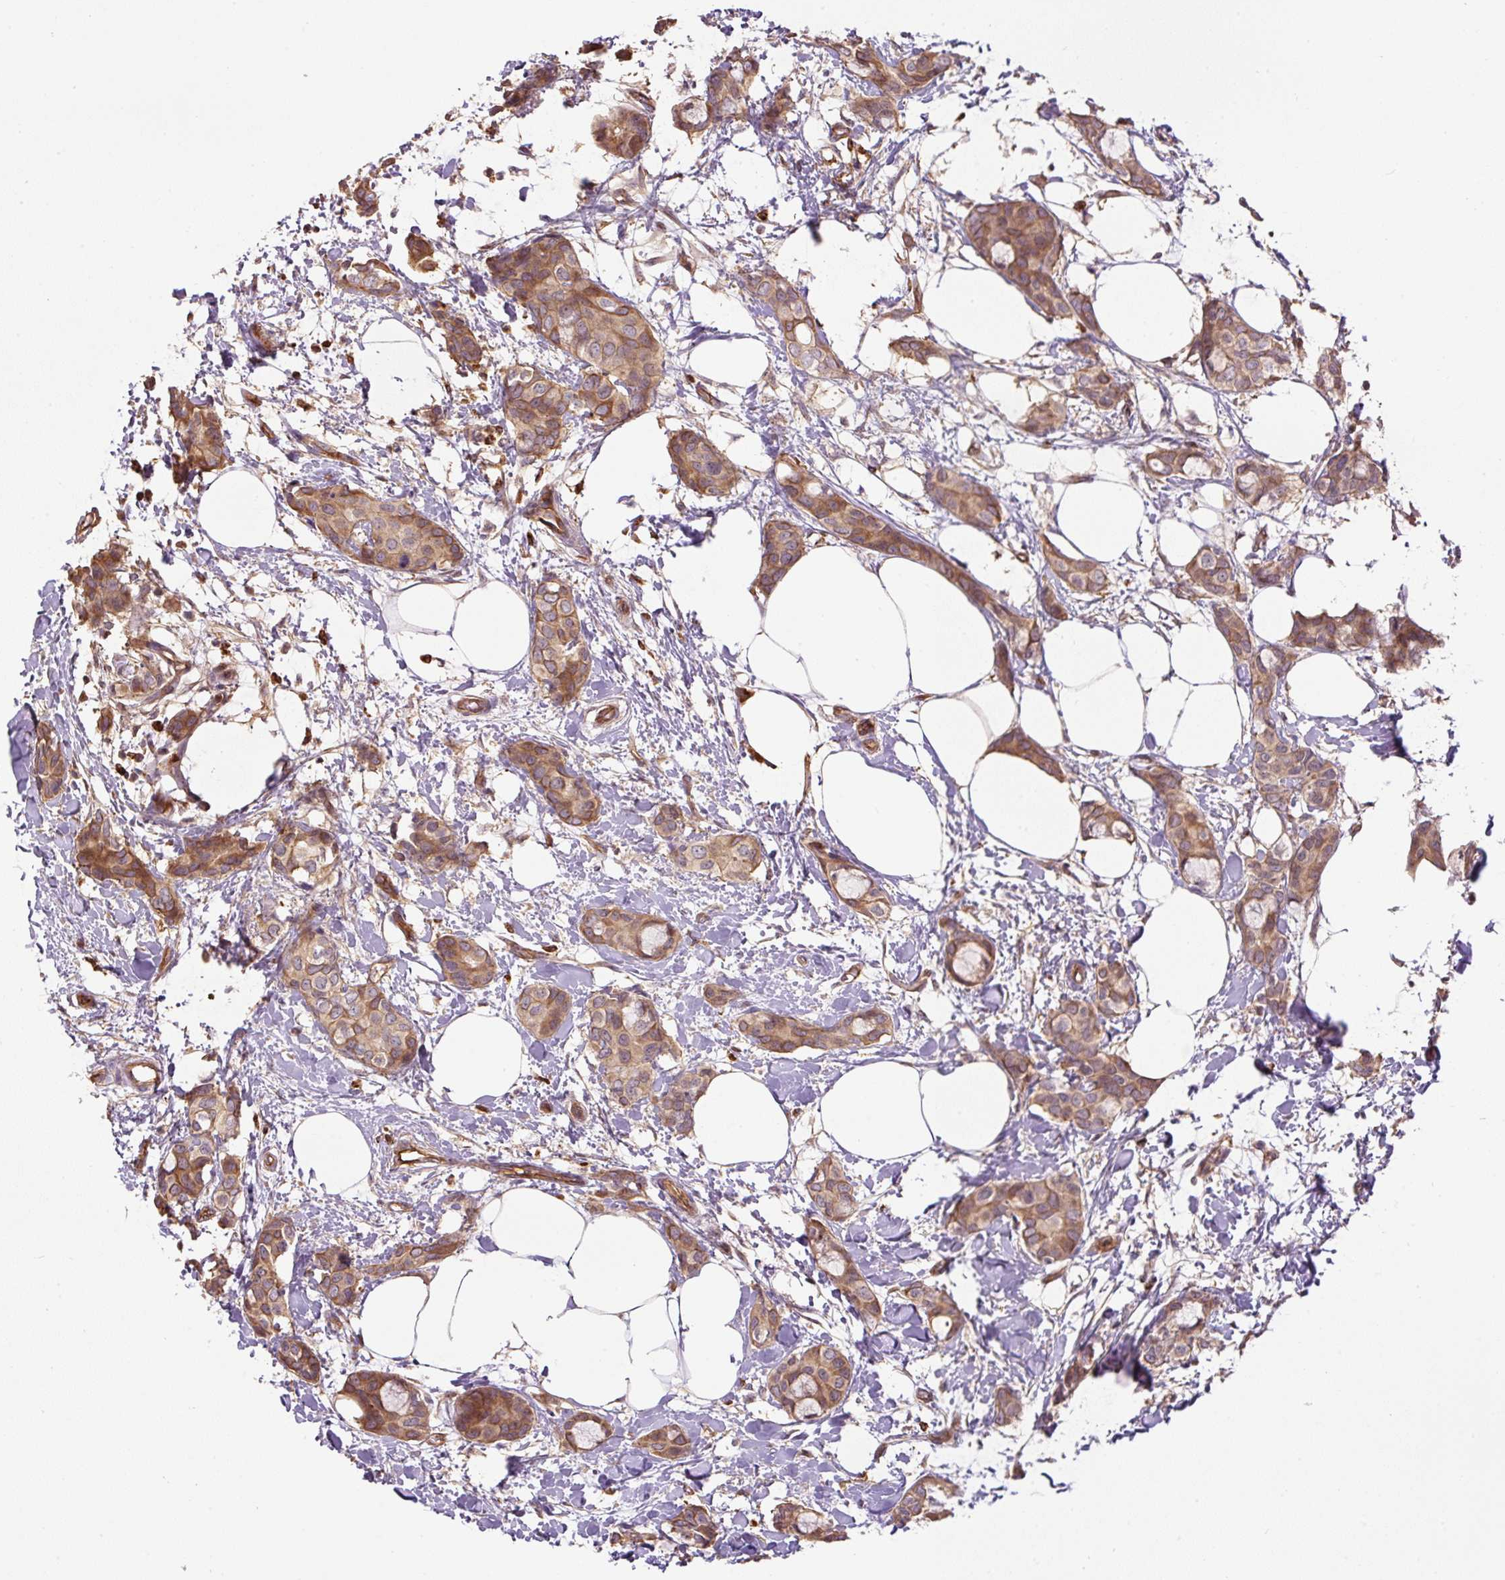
{"staining": {"intensity": "moderate", "quantity": ">75%", "location": "cytoplasmic/membranous"}, "tissue": "breast cancer", "cell_type": "Tumor cells", "image_type": "cancer", "snomed": [{"axis": "morphology", "description": "Duct carcinoma"}, {"axis": "topography", "description": "Breast"}], "caption": "Protein expression analysis of breast intraductal carcinoma displays moderate cytoplasmic/membranous expression in about >75% of tumor cells. Nuclei are stained in blue.", "gene": "B3GALT5", "patient": {"sex": "female", "age": 73}}